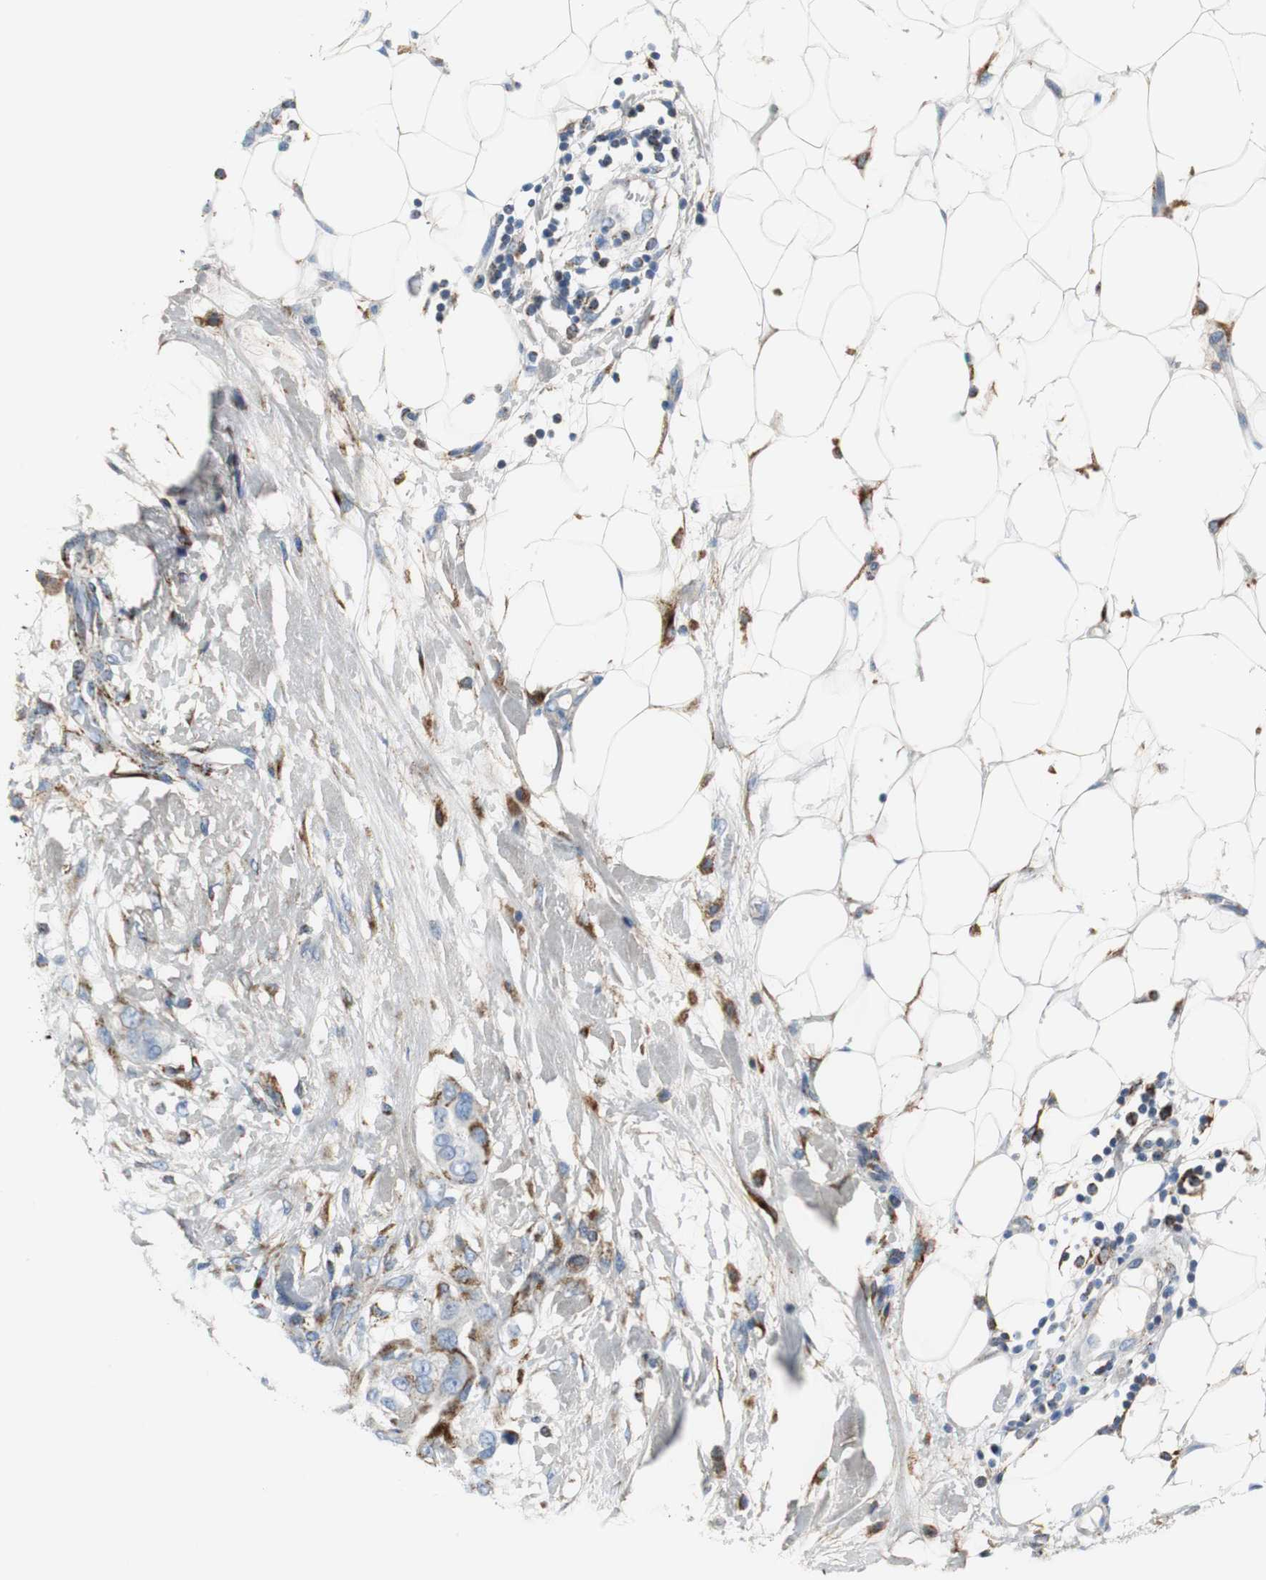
{"staining": {"intensity": "strong", "quantity": "25%-75%", "location": "cytoplasmic/membranous"}, "tissue": "breast cancer", "cell_type": "Tumor cells", "image_type": "cancer", "snomed": [{"axis": "morphology", "description": "Duct carcinoma"}, {"axis": "topography", "description": "Breast"}], "caption": "Protein staining of invasive ductal carcinoma (breast) tissue exhibits strong cytoplasmic/membranous staining in approximately 25%-75% of tumor cells.", "gene": "C1QTNF7", "patient": {"sex": "female", "age": 40}}